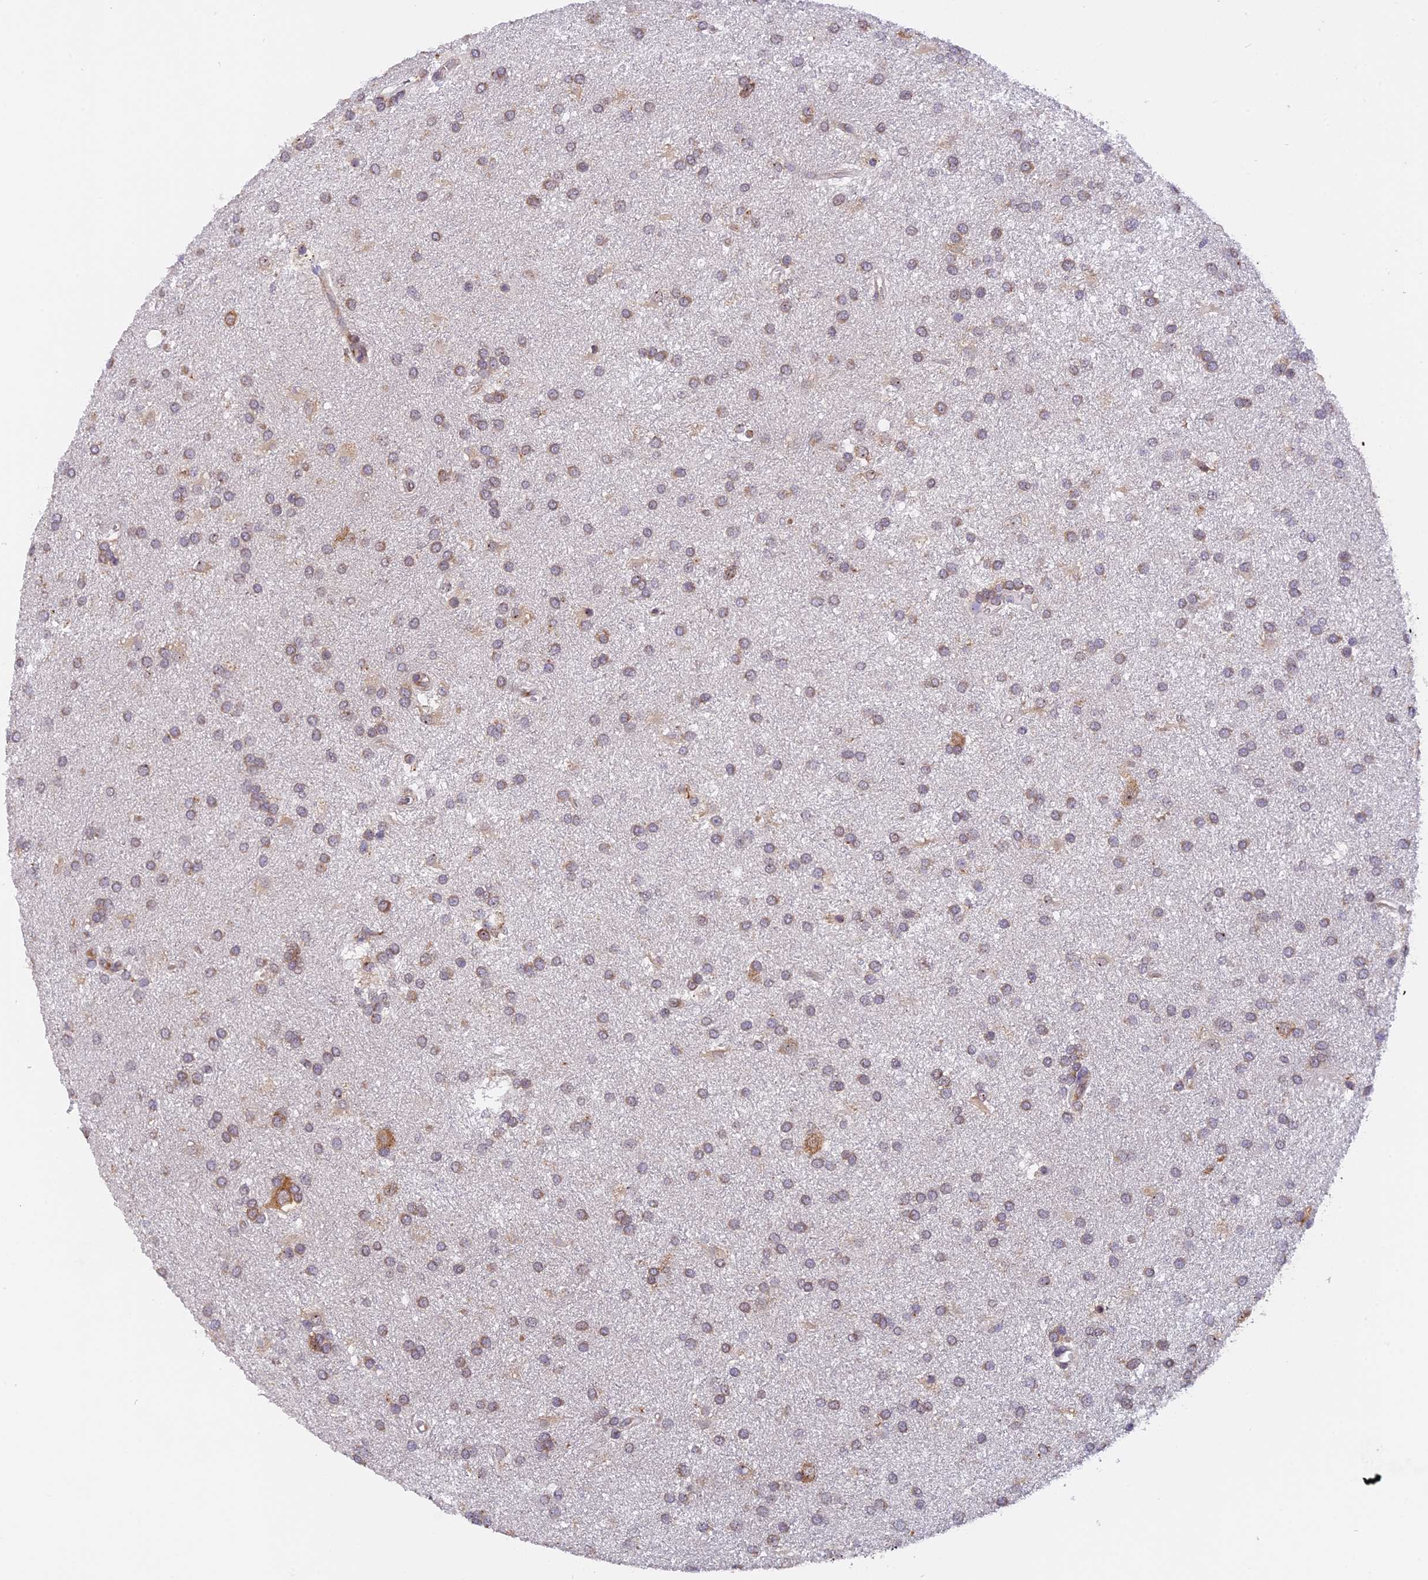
{"staining": {"intensity": "weak", "quantity": "25%-75%", "location": "cytoplasmic/membranous"}, "tissue": "glioma", "cell_type": "Tumor cells", "image_type": "cancer", "snomed": [{"axis": "morphology", "description": "Glioma, malignant, Low grade"}, {"axis": "topography", "description": "Brain"}], "caption": "High-power microscopy captured an immunohistochemistry (IHC) image of glioma, revealing weak cytoplasmic/membranous staining in approximately 25%-75% of tumor cells.", "gene": "GNPTAB", "patient": {"sex": "male", "age": 66}}